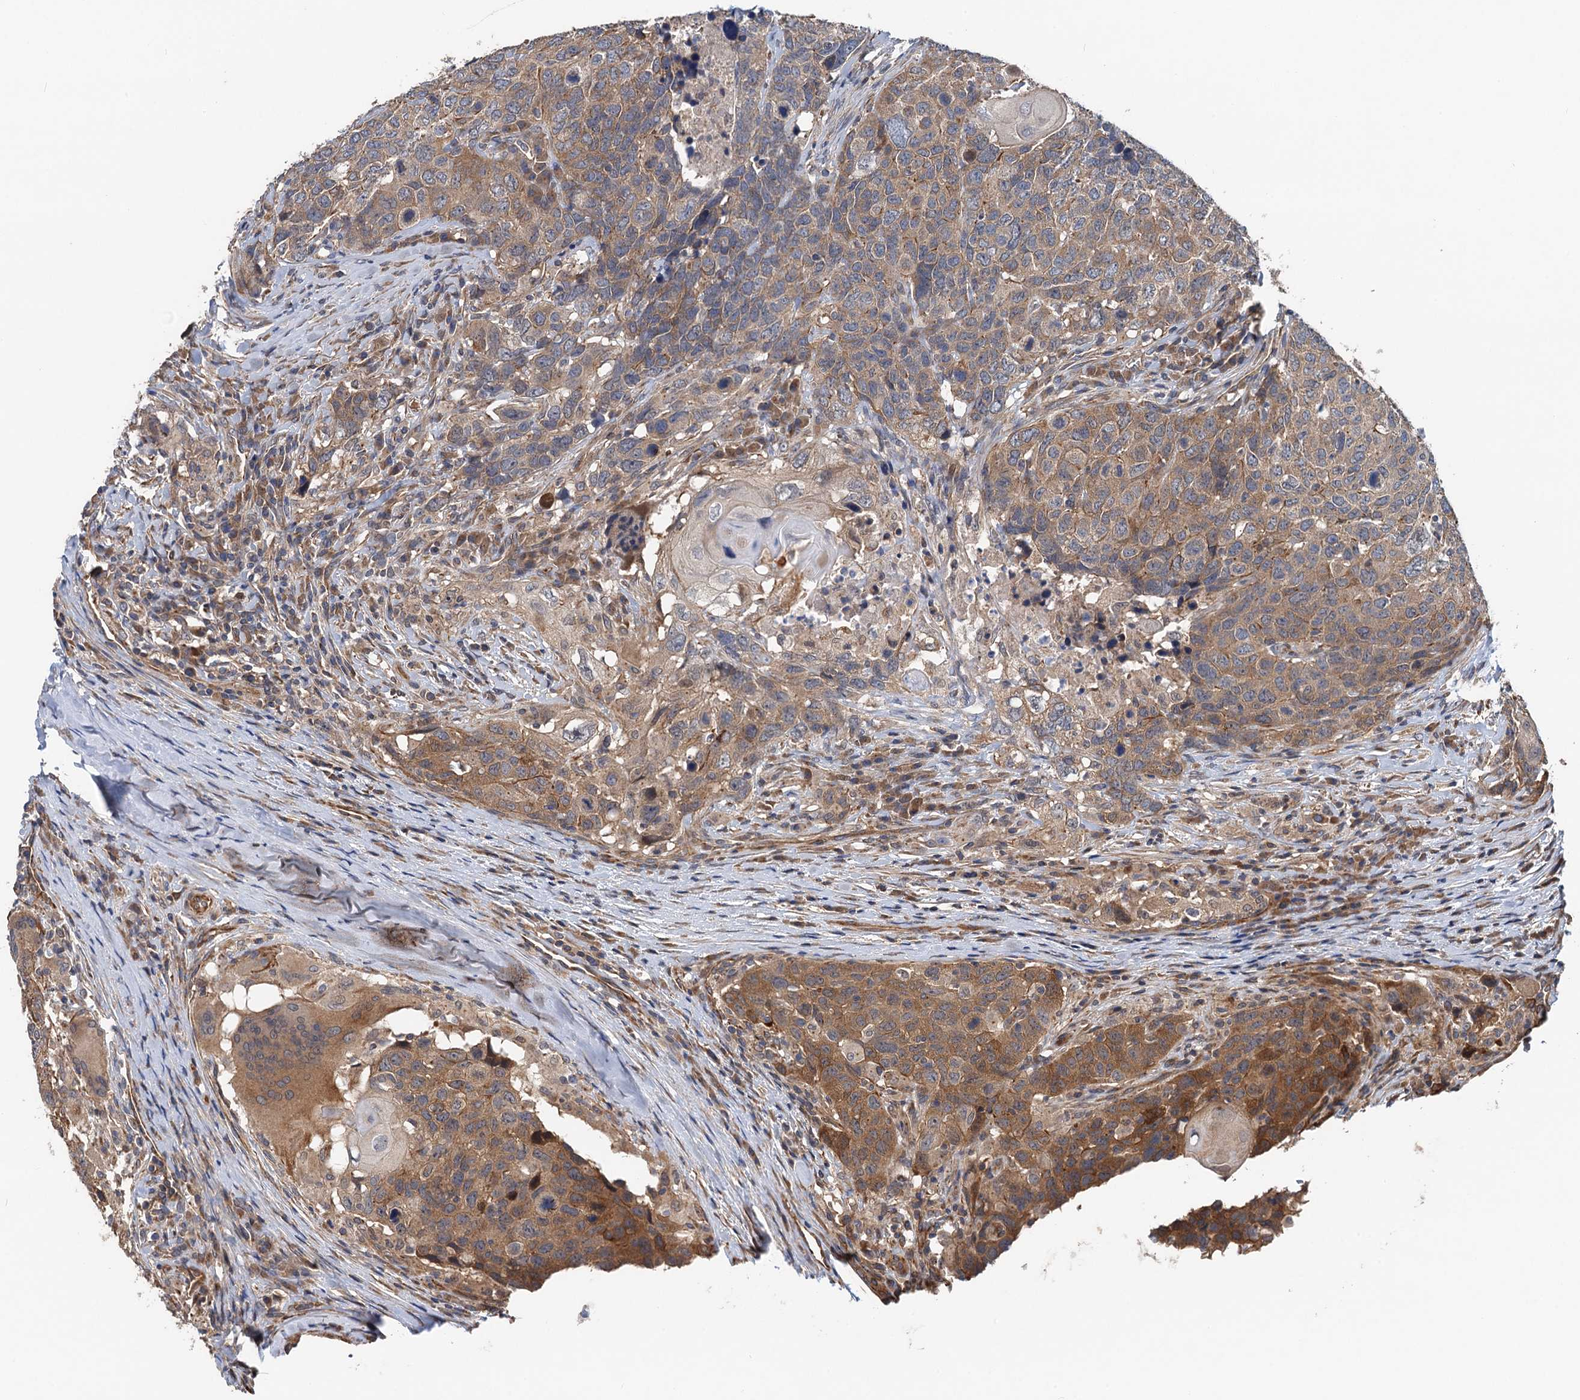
{"staining": {"intensity": "moderate", "quantity": ">75%", "location": "cytoplasmic/membranous"}, "tissue": "head and neck cancer", "cell_type": "Tumor cells", "image_type": "cancer", "snomed": [{"axis": "morphology", "description": "Squamous cell carcinoma, NOS"}, {"axis": "topography", "description": "Head-Neck"}], "caption": "Squamous cell carcinoma (head and neck) stained with a brown dye reveals moderate cytoplasmic/membranous positive positivity in about >75% of tumor cells.", "gene": "PJA2", "patient": {"sex": "male", "age": 66}}